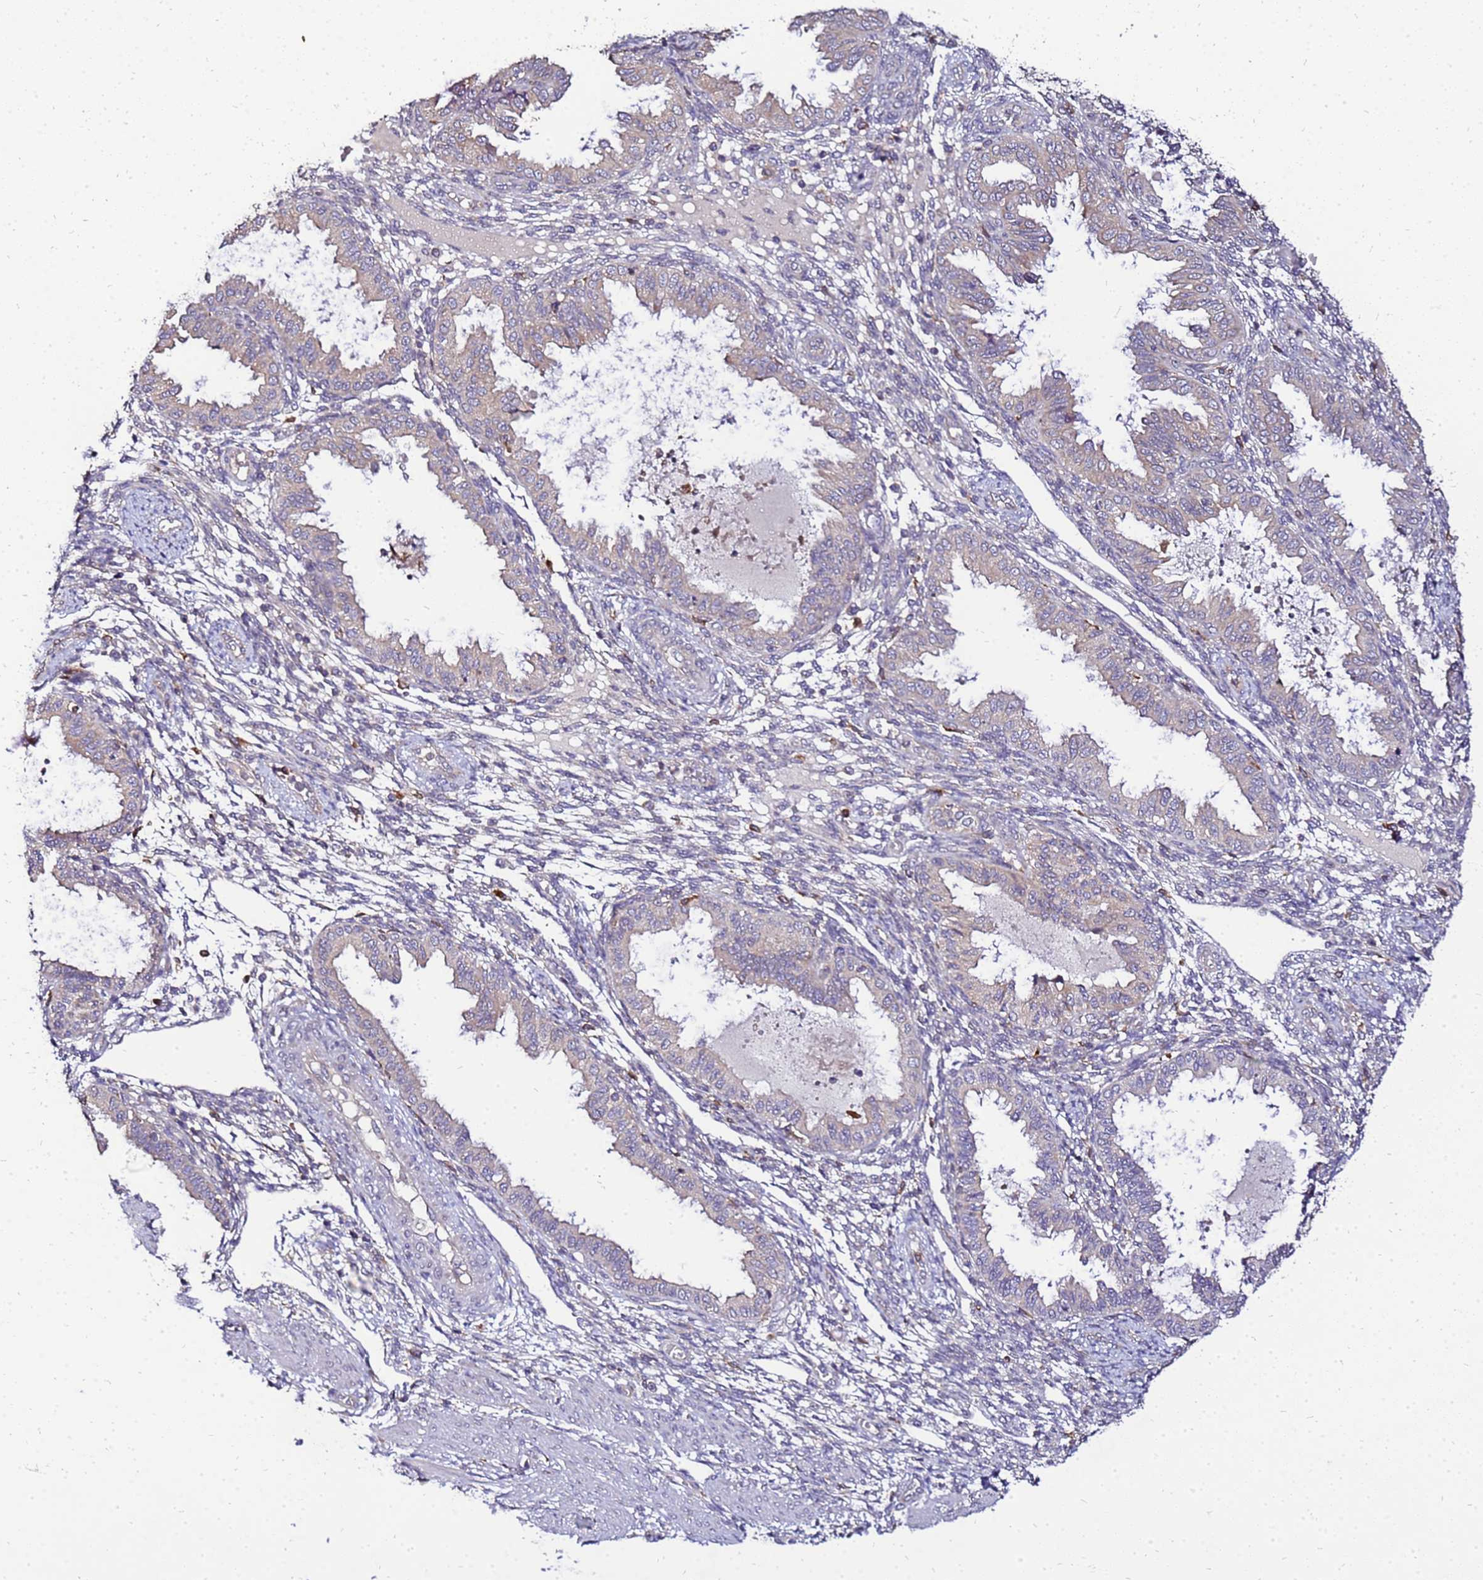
{"staining": {"intensity": "negative", "quantity": "none", "location": "none"}, "tissue": "endometrium", "cell_type": "Cells in endometrial stroma", "image_type": "normal", "snomed": [{"axis": "morphology", "description": "Normal tissue, NOS"}, {"axis": "topography", "description": "Endometrium"}], "caption": "This is an immunohistochemistry (IHC) histopathology image of benign endometrium. There is no positivity in cells in endometrial stroma.", "gene": "ADPGK", "patient": {"sex": "female", "age": 33}}